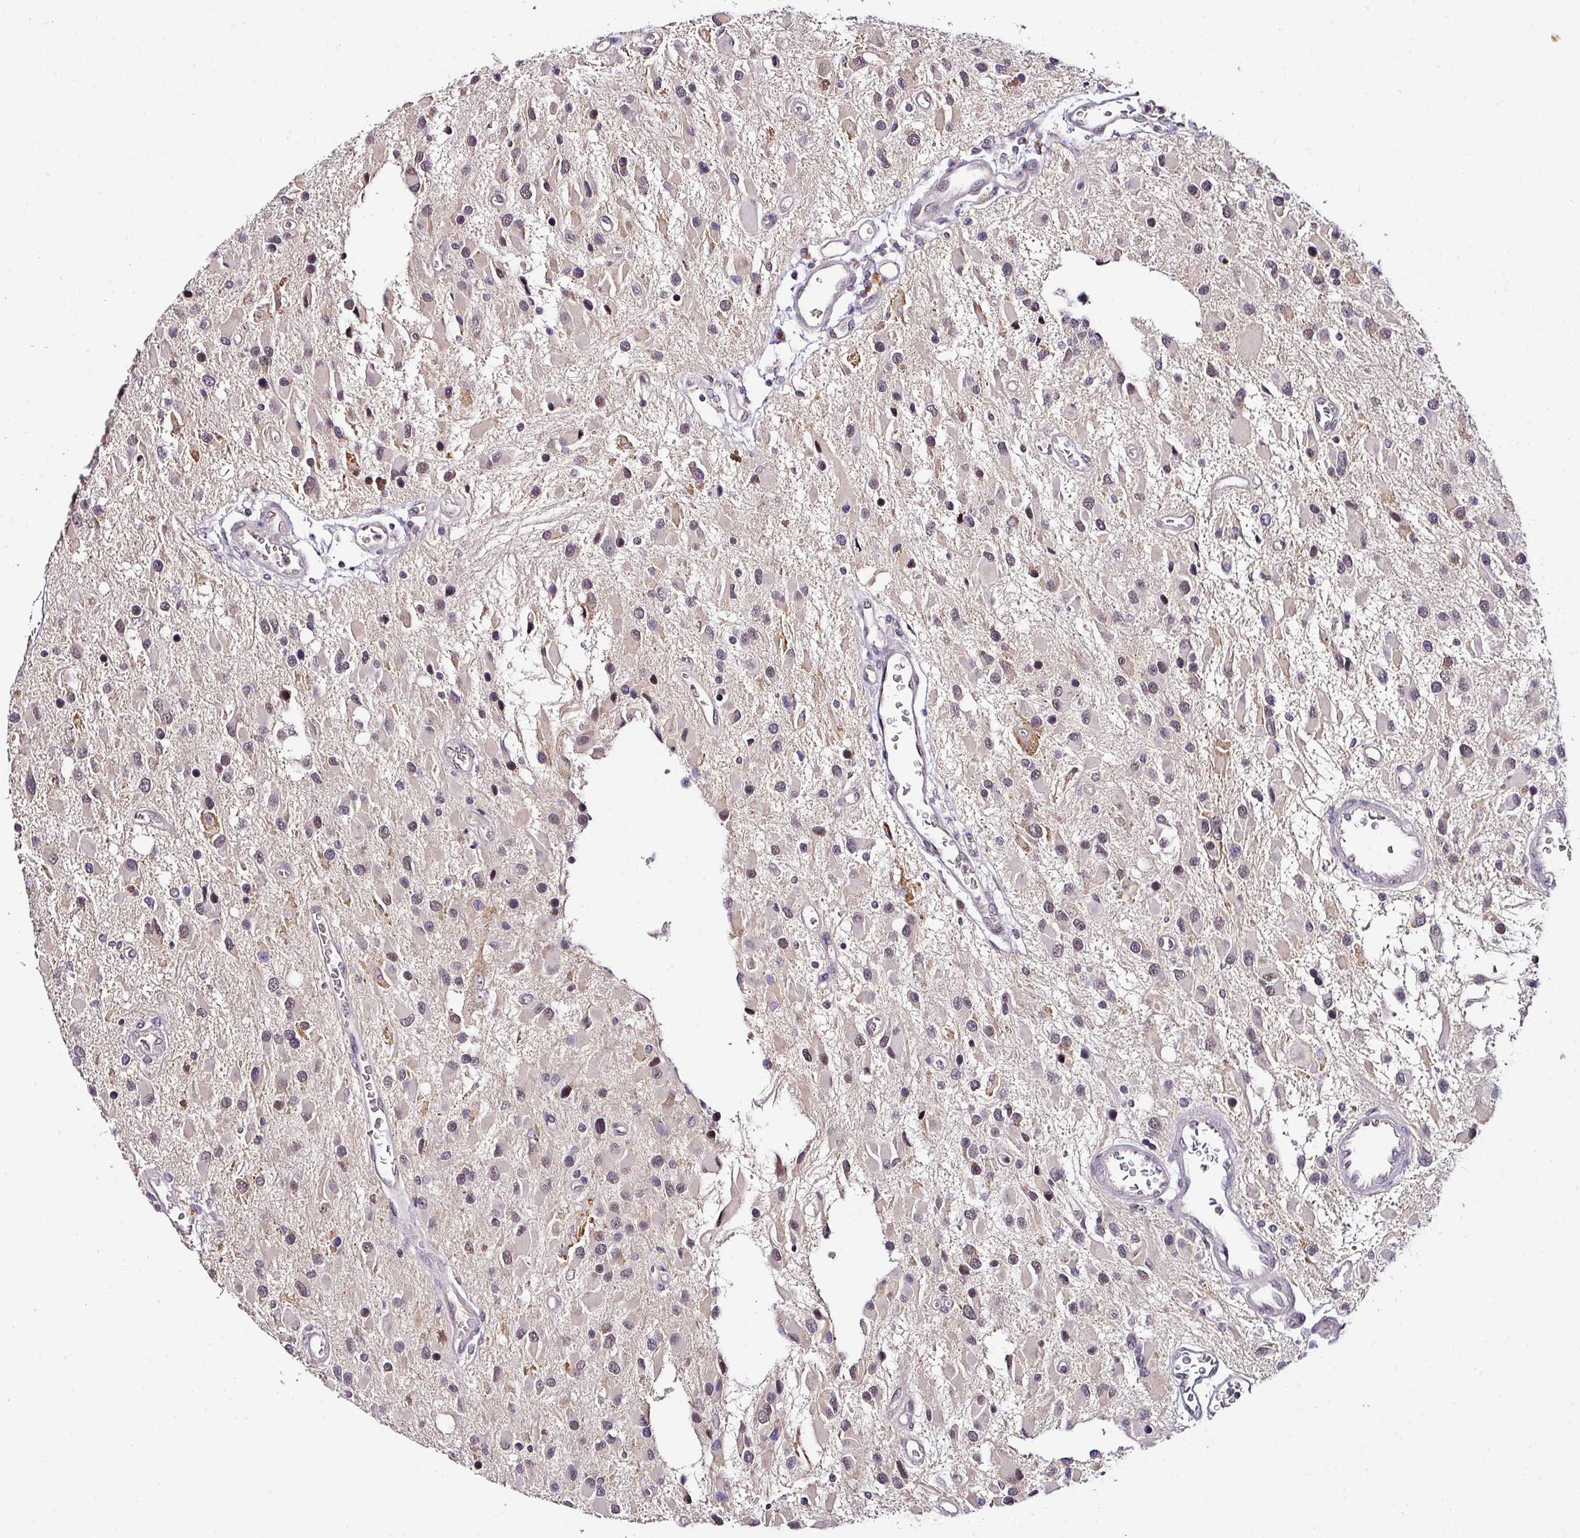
{"staining": {"intensity": "weak", "quantity": "<25%", "location": "nuclear"}, "tissue": "glioma", "cell_type": "Tumor cells", "image_type": "cancer", "snomed": [{"axis": "morphology", "description": "Glioma, malignant, High grade"}, {"axis": "topography", "description": "Brain"}], "caption": "This is an immunohistochemistry (IHC) micrograph of human malignant high-grade glioma. There is no expression in tumor cells.", "gene": "NAPSA", "patient": {"sex": "male", "age": 53}}